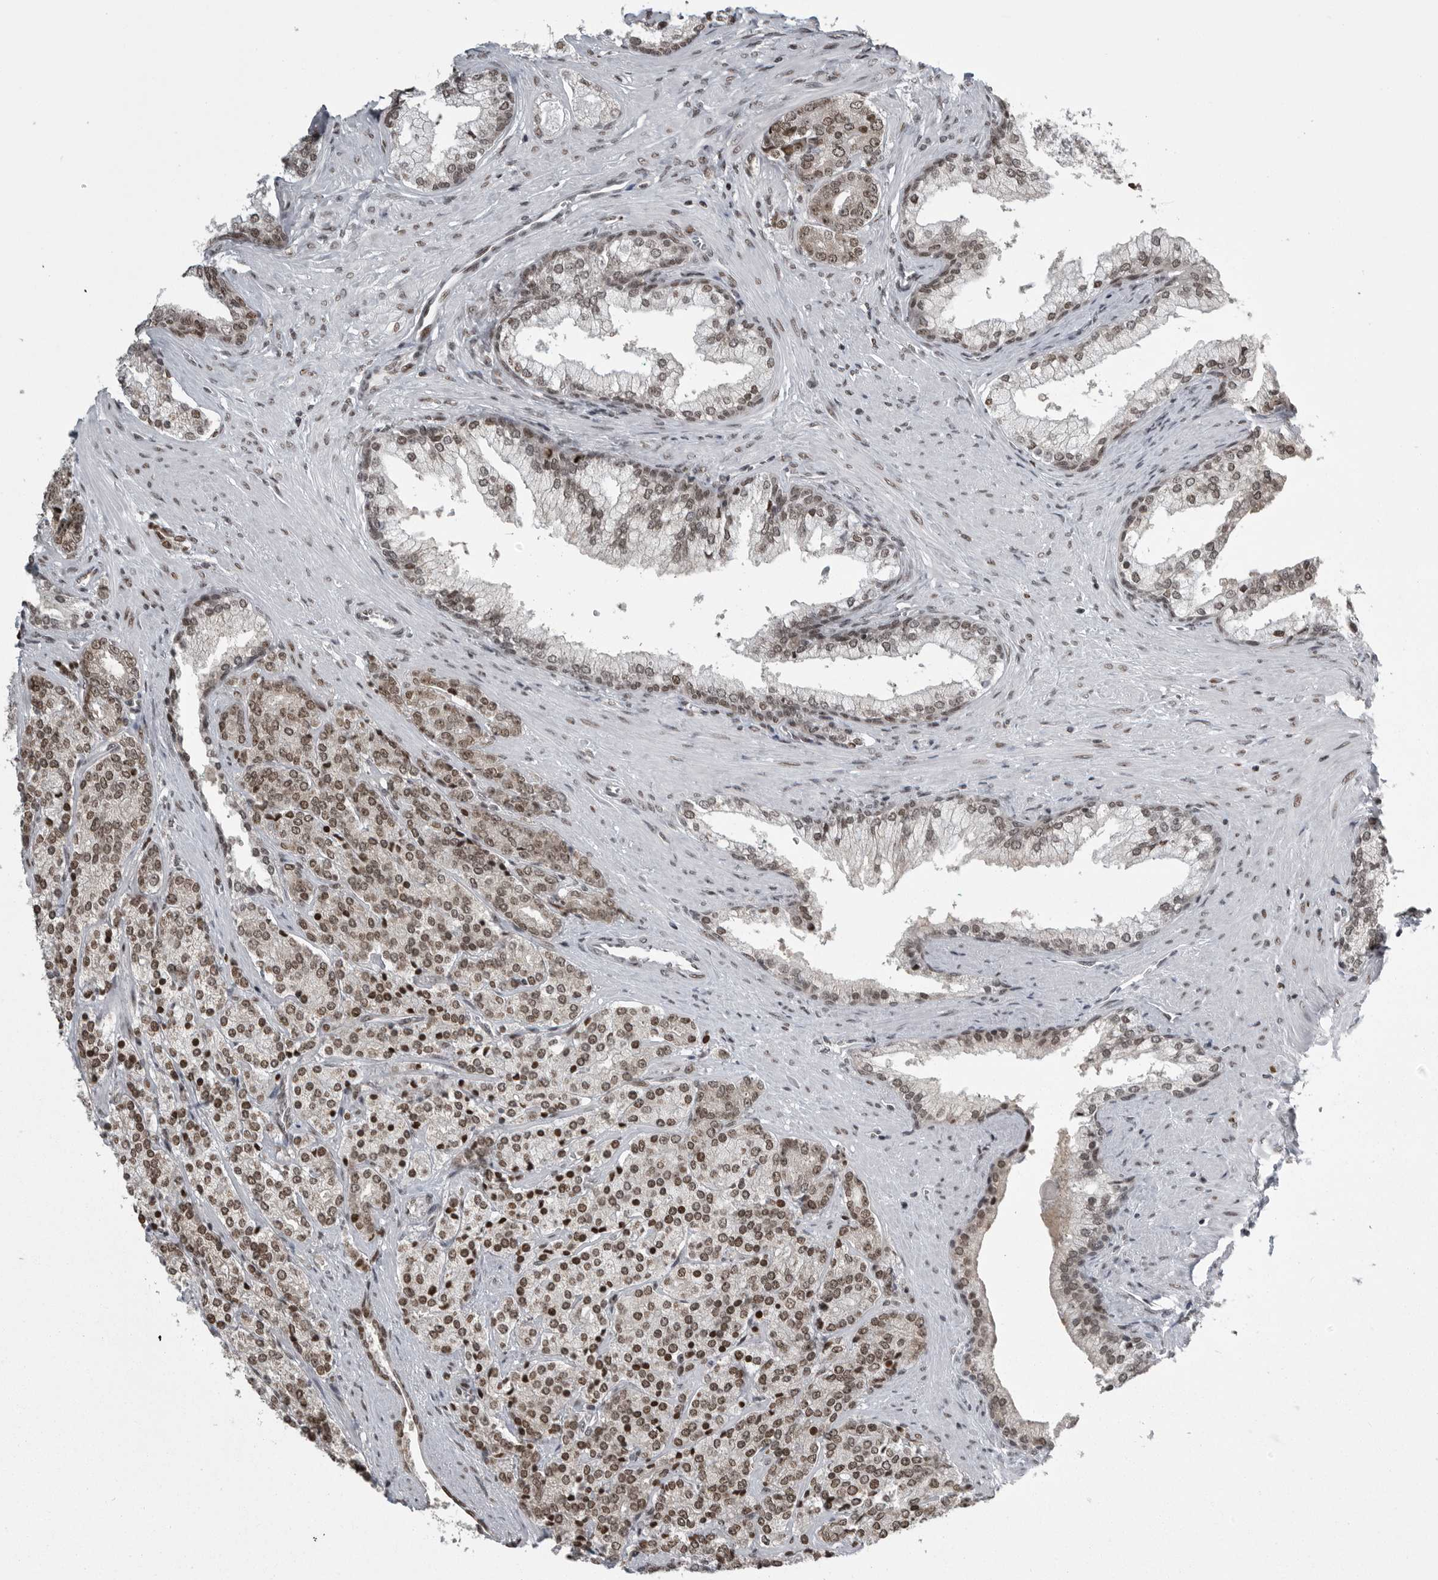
{"staining": {"intensity": "moderate", "quantity": ">75%", "location": "nuclear"}, "tissue": "prostate cancer", "cell_type": "Tumor cells", "image_type": "cancer", "snomed": [{"axis": "morphology", "description": "Adenocarcinoma, High grade"}, {"axis": "topography", "description": "Prostate"}], "caption": "Human prostate high-grade adenocarcinoma stained with a brown dye exhibits moderate nuclear positive positivity in about >75% of tumor cells.", "gene": "YAF2", "patient": {"sex": "male", "age": 71}}